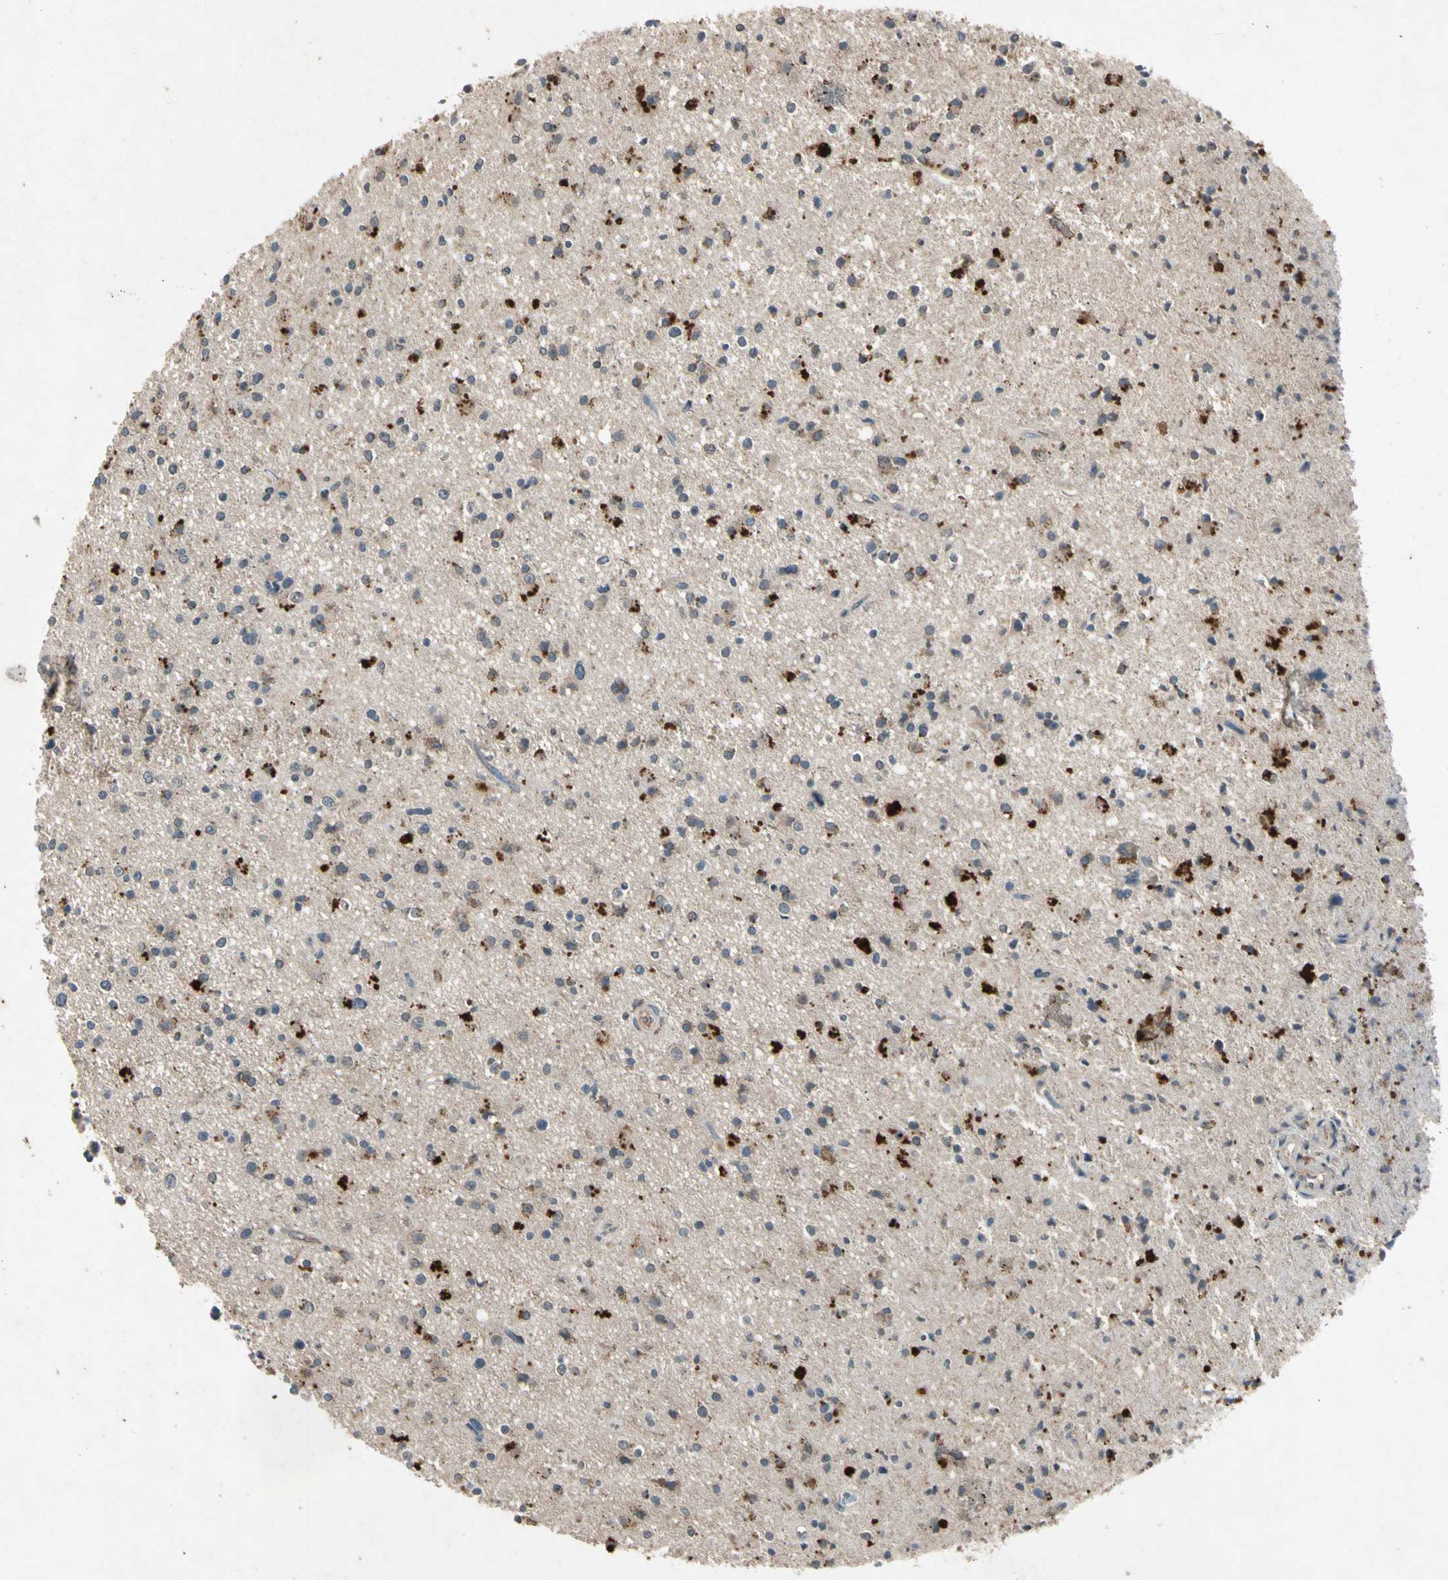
{"staining": {"intensity": "weak", "quantity": "<25%", "location": "cytoplasmic/membranous"}, "tissue": "glioma", "cell_type": "Tumor cells", "image_type": "cancer", "snomed": [{"axis": "morphology", "description": "Glioma, malignant, High grade"}, {"axis": "topography", "description": "Brain"}], "caption": "Immunohistochemistry of glioma shows no staining in tumor cells.", "gene": "GPLD1", "patient": {"sex": "male", "age": 33}}